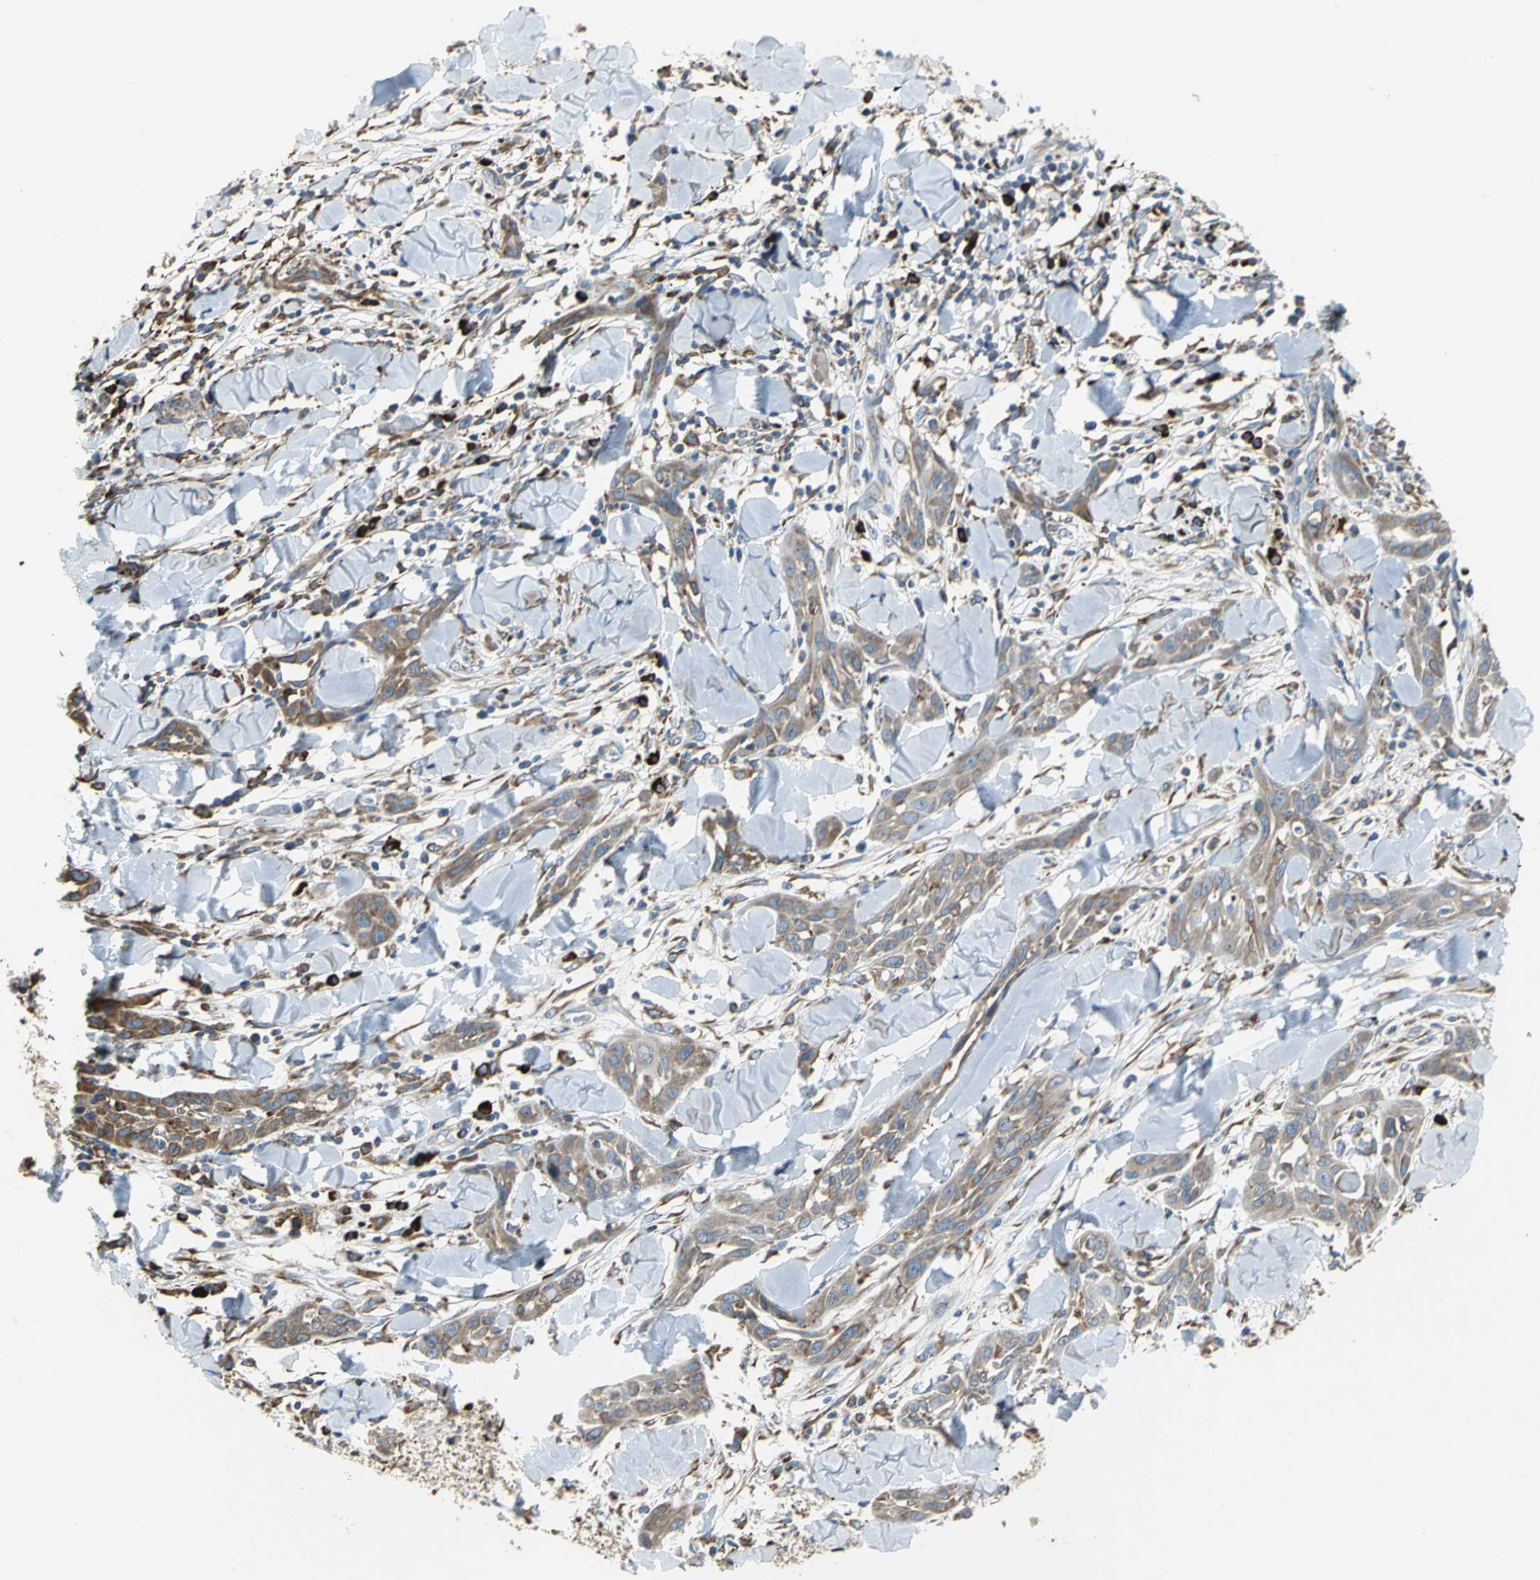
{"staining": {"intensity": "weak", "quantity": ">75%", "location": "cytoplasmic/membranous"}, "tissue": "skin cancer", "cell_type": "Tumor cells", "image_type": "cancer", "snomed": [{"axis": "morphology", "description": "Squamous cell carcinoma, NOS"}, {"axis": "topography", "description": "Skin"}], "caption": "The histopathology image demonstrates a brown stain indicating the presence of a protein in the cytoplasmic/membranous of tumor cells in skin cancer. (DAB IHC with brightfield microscopy, high magnification).", "gene": "SDF2L1", "patient": {"sex": "male", "age": 24}}